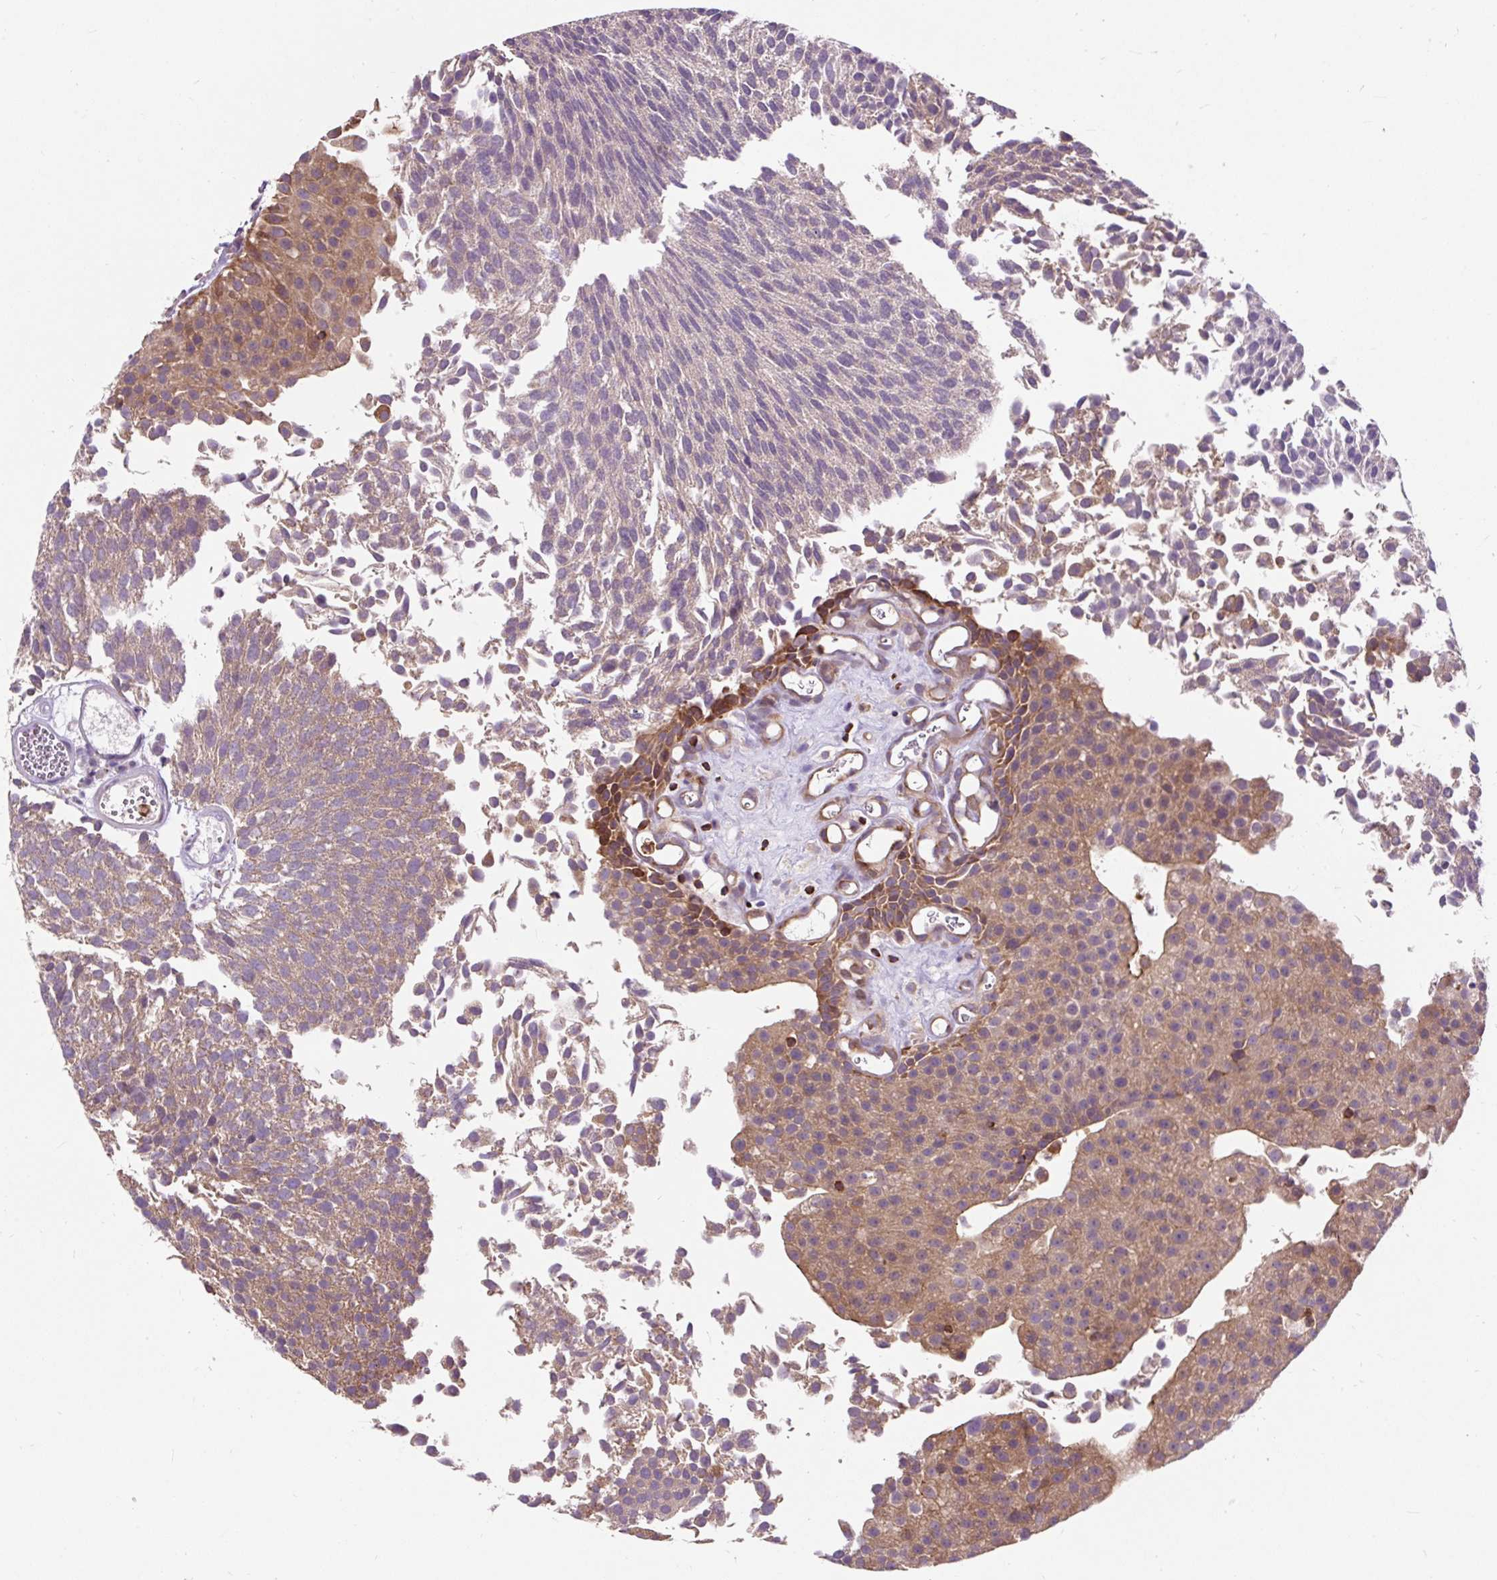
{"staining": {"intensity": "moderate", "quantity": "25%-75%", "location": "cytoplasmic/membranous"}, "tissue": "urothelial cancer", "cell_type": "Tumor cells", "image_type": "cancer", "snomed": [{"axis": "morphology", "description": "Urothelial carcinoma, Low grade"}, {"axis": "topography", "description": "Urinary bladder"}], "caption": "IHC of urothelial cancer demonstrates medium levels of moderate cytoplasmic/membranous expression in approximately 25%-75% of tumor cells.", "gene": "CISD3", "patient": {"sex": "female", "age": 79}}